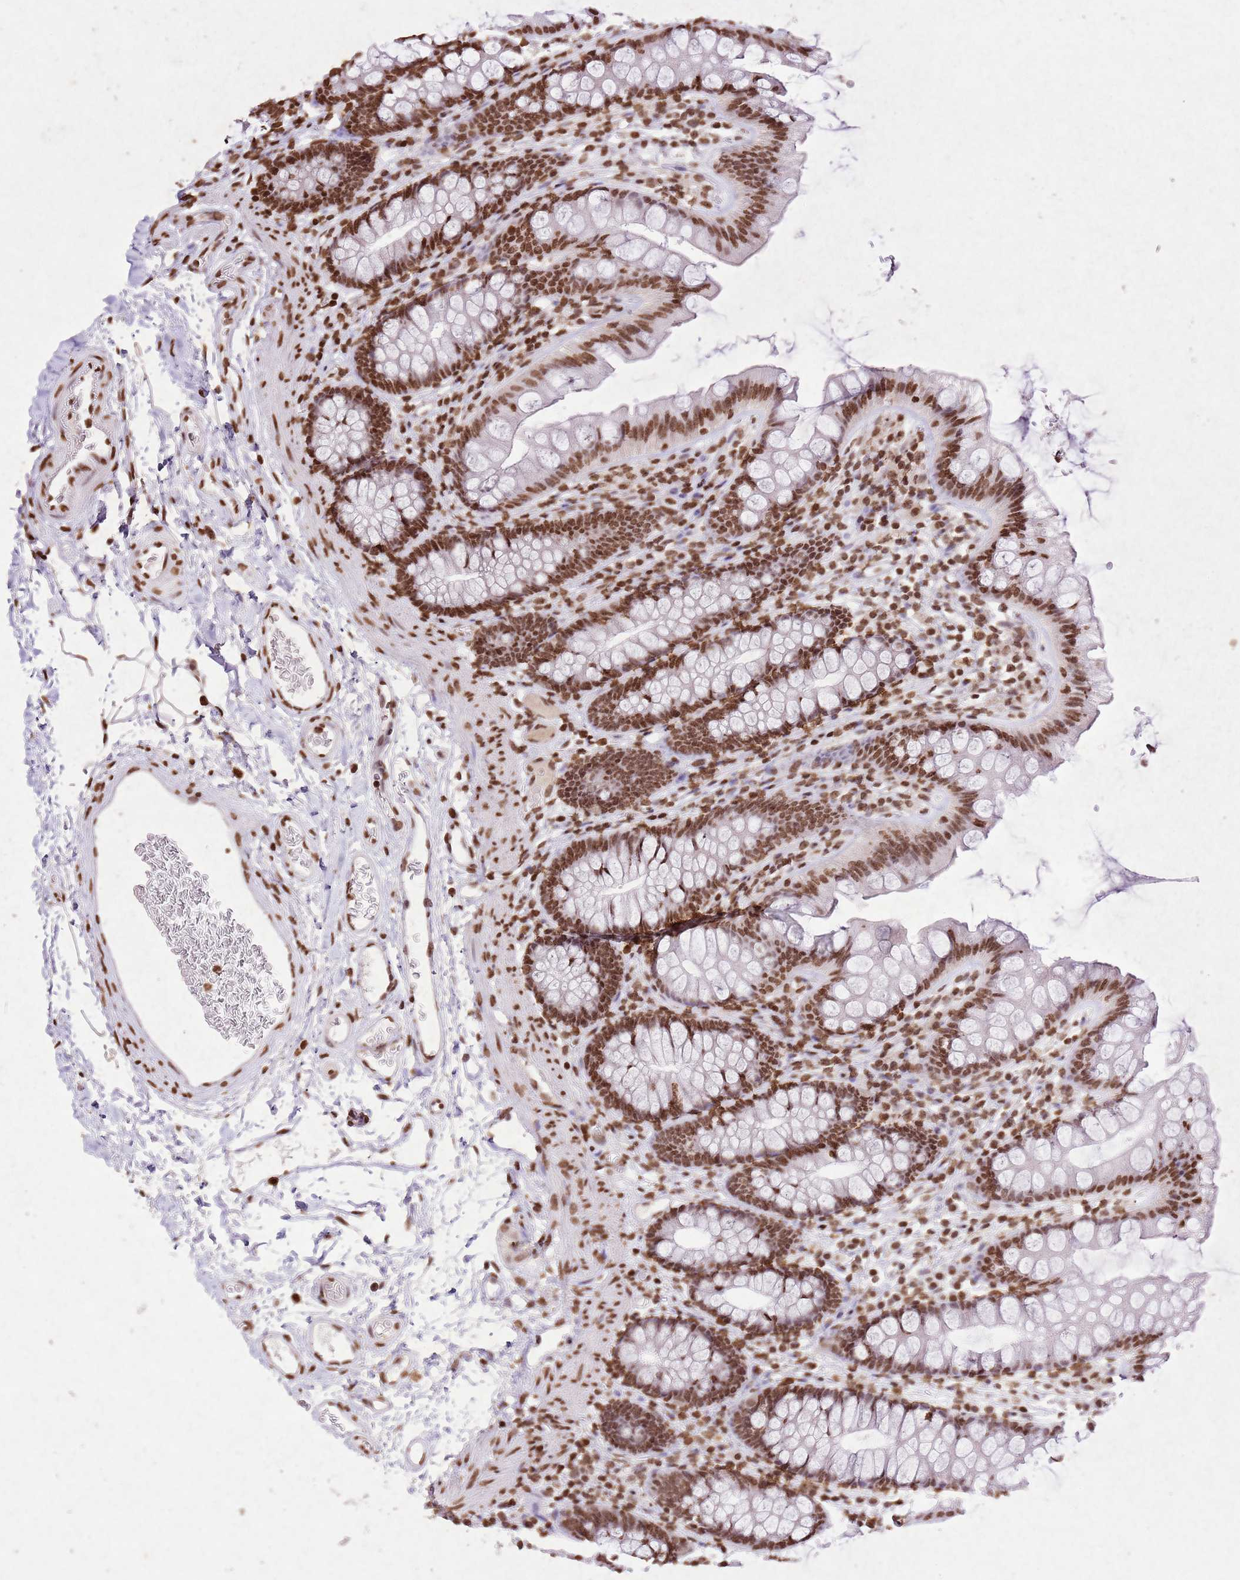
{"staining": {"intensity": "moderate", "quantity": ">75%", "location": "nuclear"}, "tissue": "colon", "cell_type": "Endothelial cells", "image_type": "normal", "snomed": [{"axis": "morphology", "description": "Normal tissue, NOS"}, {"axis": "topography", "description": "Colon"}], "caption": "This image shows normal colon stained with IHC to label a protein in brown. The nuclear of endothelial cells show moderate positivity for the protein. Nuclei are counter-stained blue.", "gene": "BMAL1", "patient": {"sex": "female", "age": 62}}